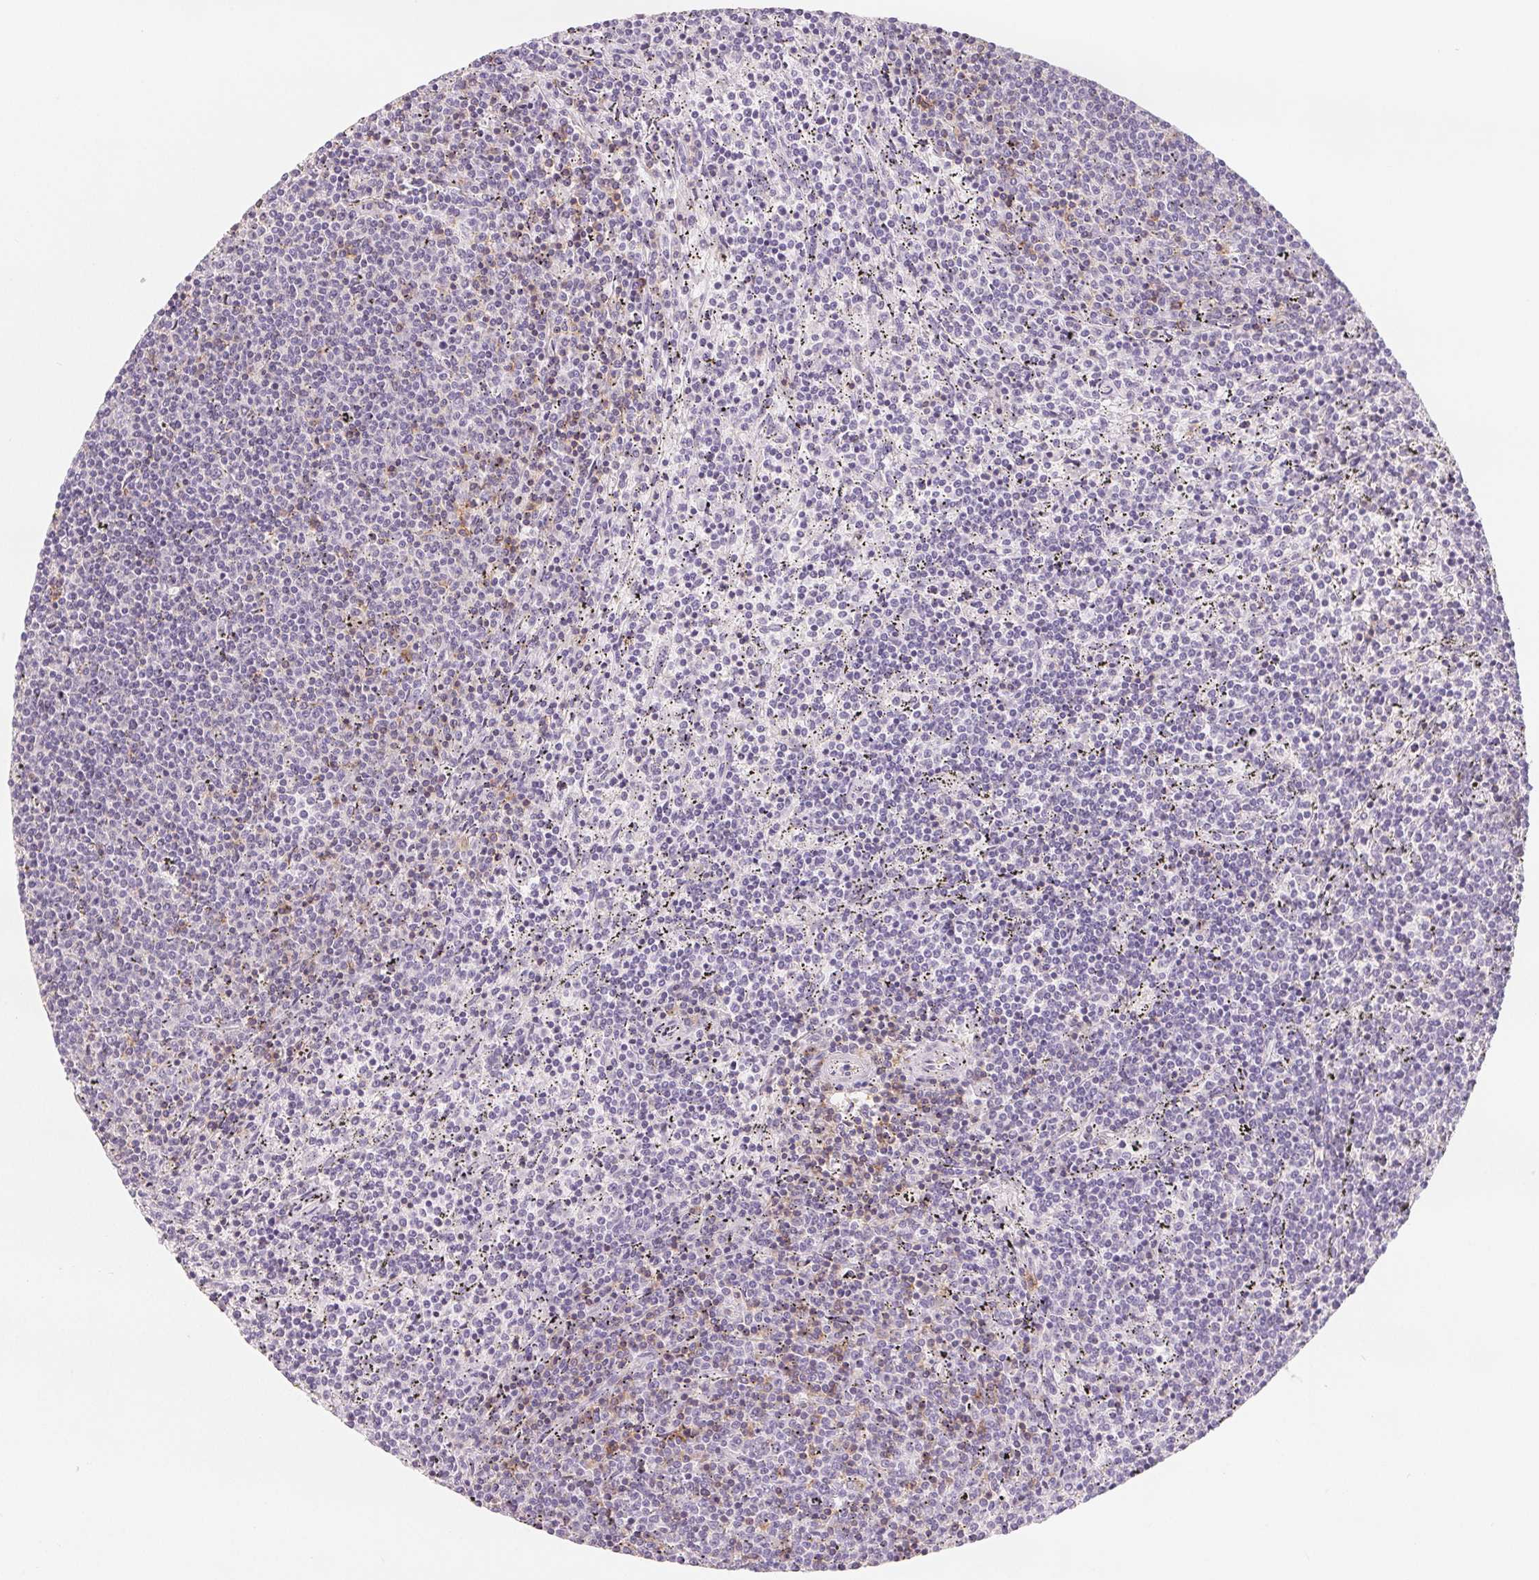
{"staining": {"intensity": "negative", "quantity": "none", "location": "none"}, "tissue": "lymphoma", "cell_type": "Tumor cells", "image_type": "cancer", "snomed": [{"axis": "morphology", "description": "Malignant lymphoma, non-Hodgkin's type, Low grade"}, {"axis": "topography", "description": "Spleen"}], "caption": "Tumor cells are negative for brown protein staining in low-grade malignant lymphoma, non-Hodgkin's type.", "gene": "CD69", "patient": {"sex": "female", "age": 50}}